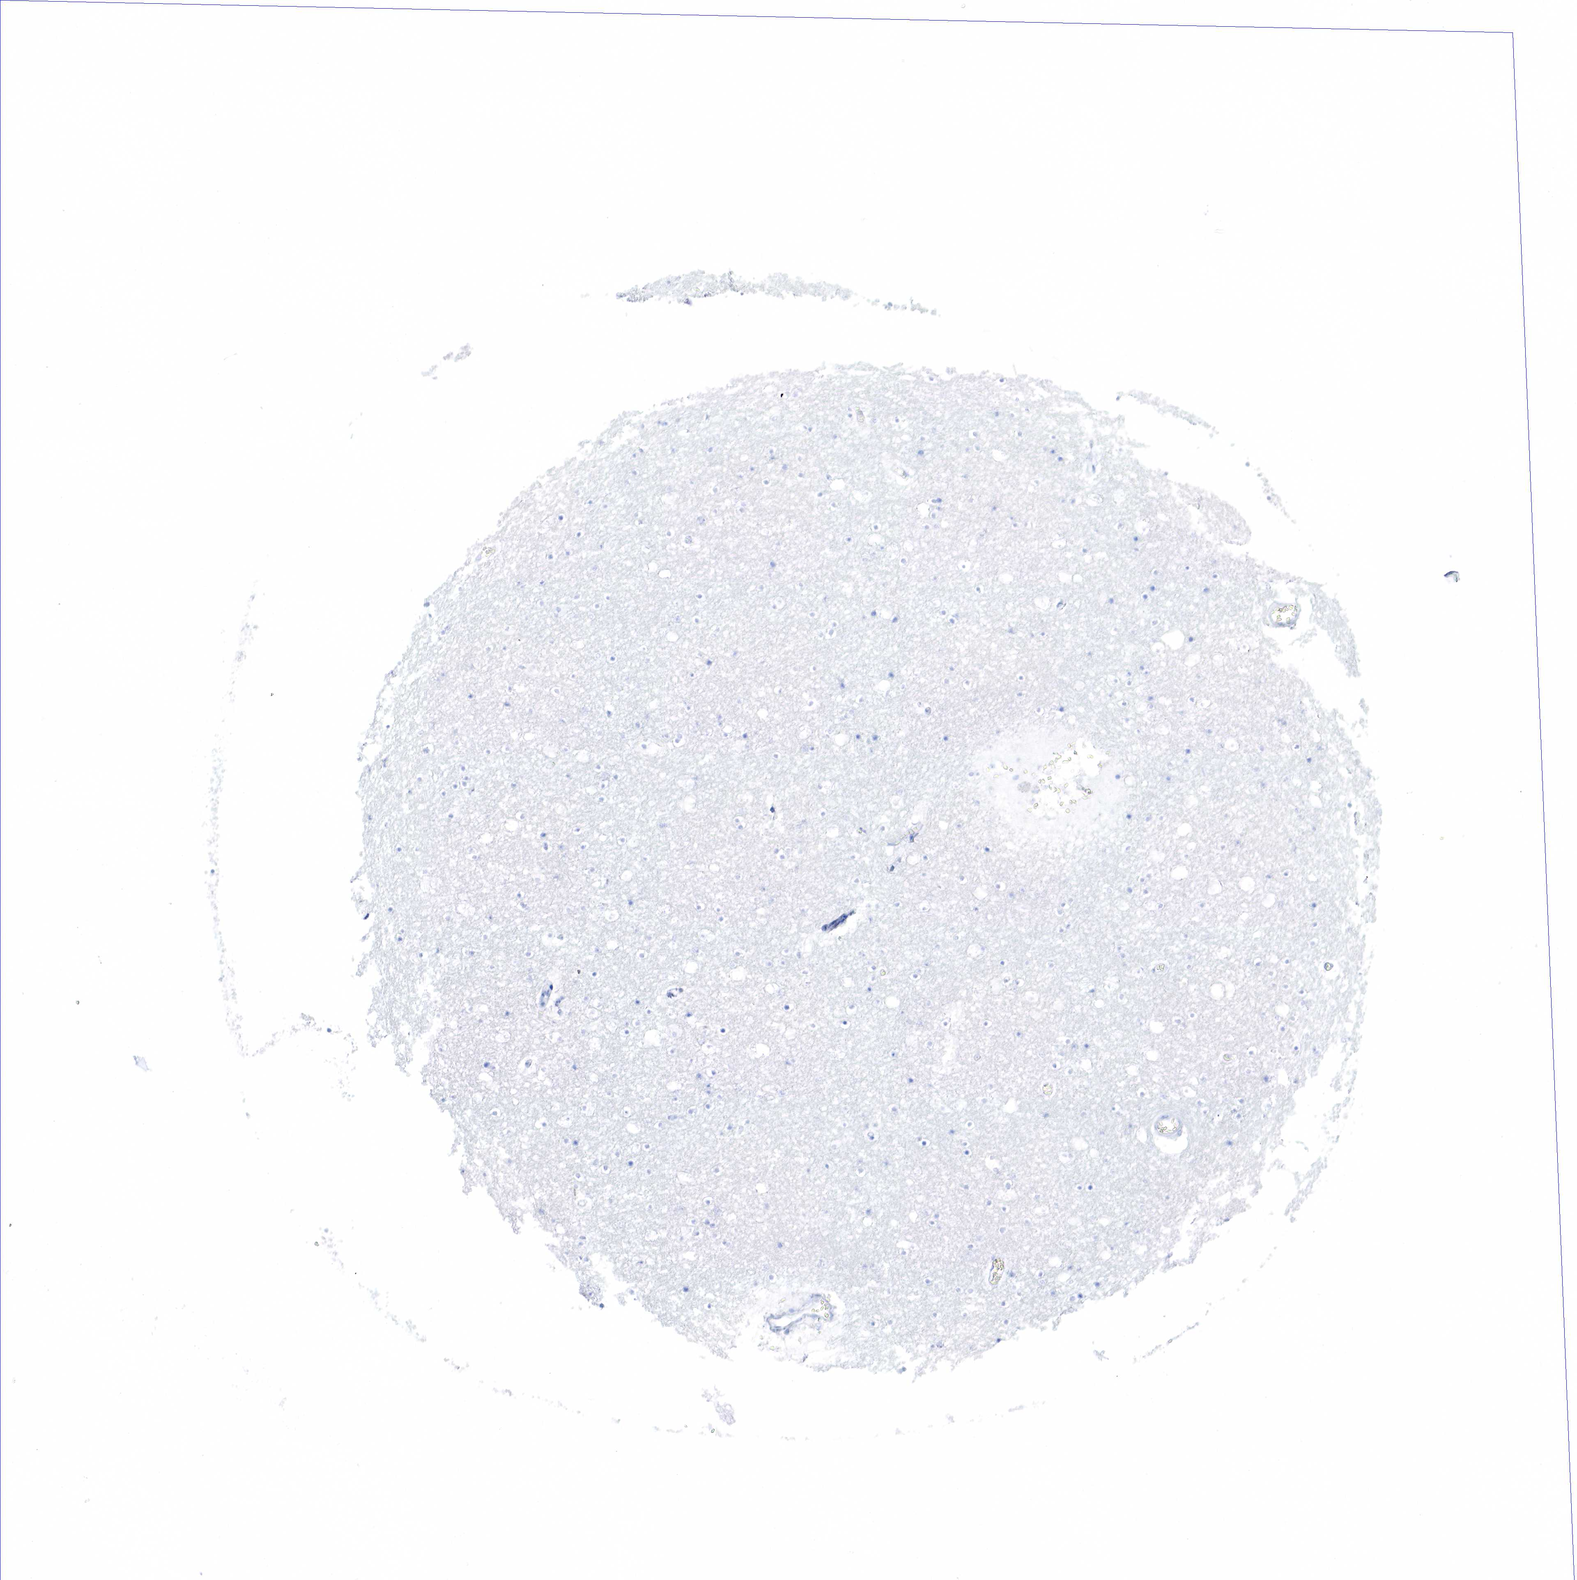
{"staining": {"intensity": "negative", "quantity": "none", "location": "none"}, "tissue": "caudate", "cell_type": "Glial cells", "image_type": "normal", "snomed": [{"axis": "morphology", "description": "Normal tissue, NOS"}, {"axis": "topography", "description": "Lateral ventricle wall"}], "caption": "Immunohistochemical staining of unremarkable human caudate demonstrates no significant positivity in glial cells.", "gene": "KRT7", "patient": {"sex": "male", "age": 45}}